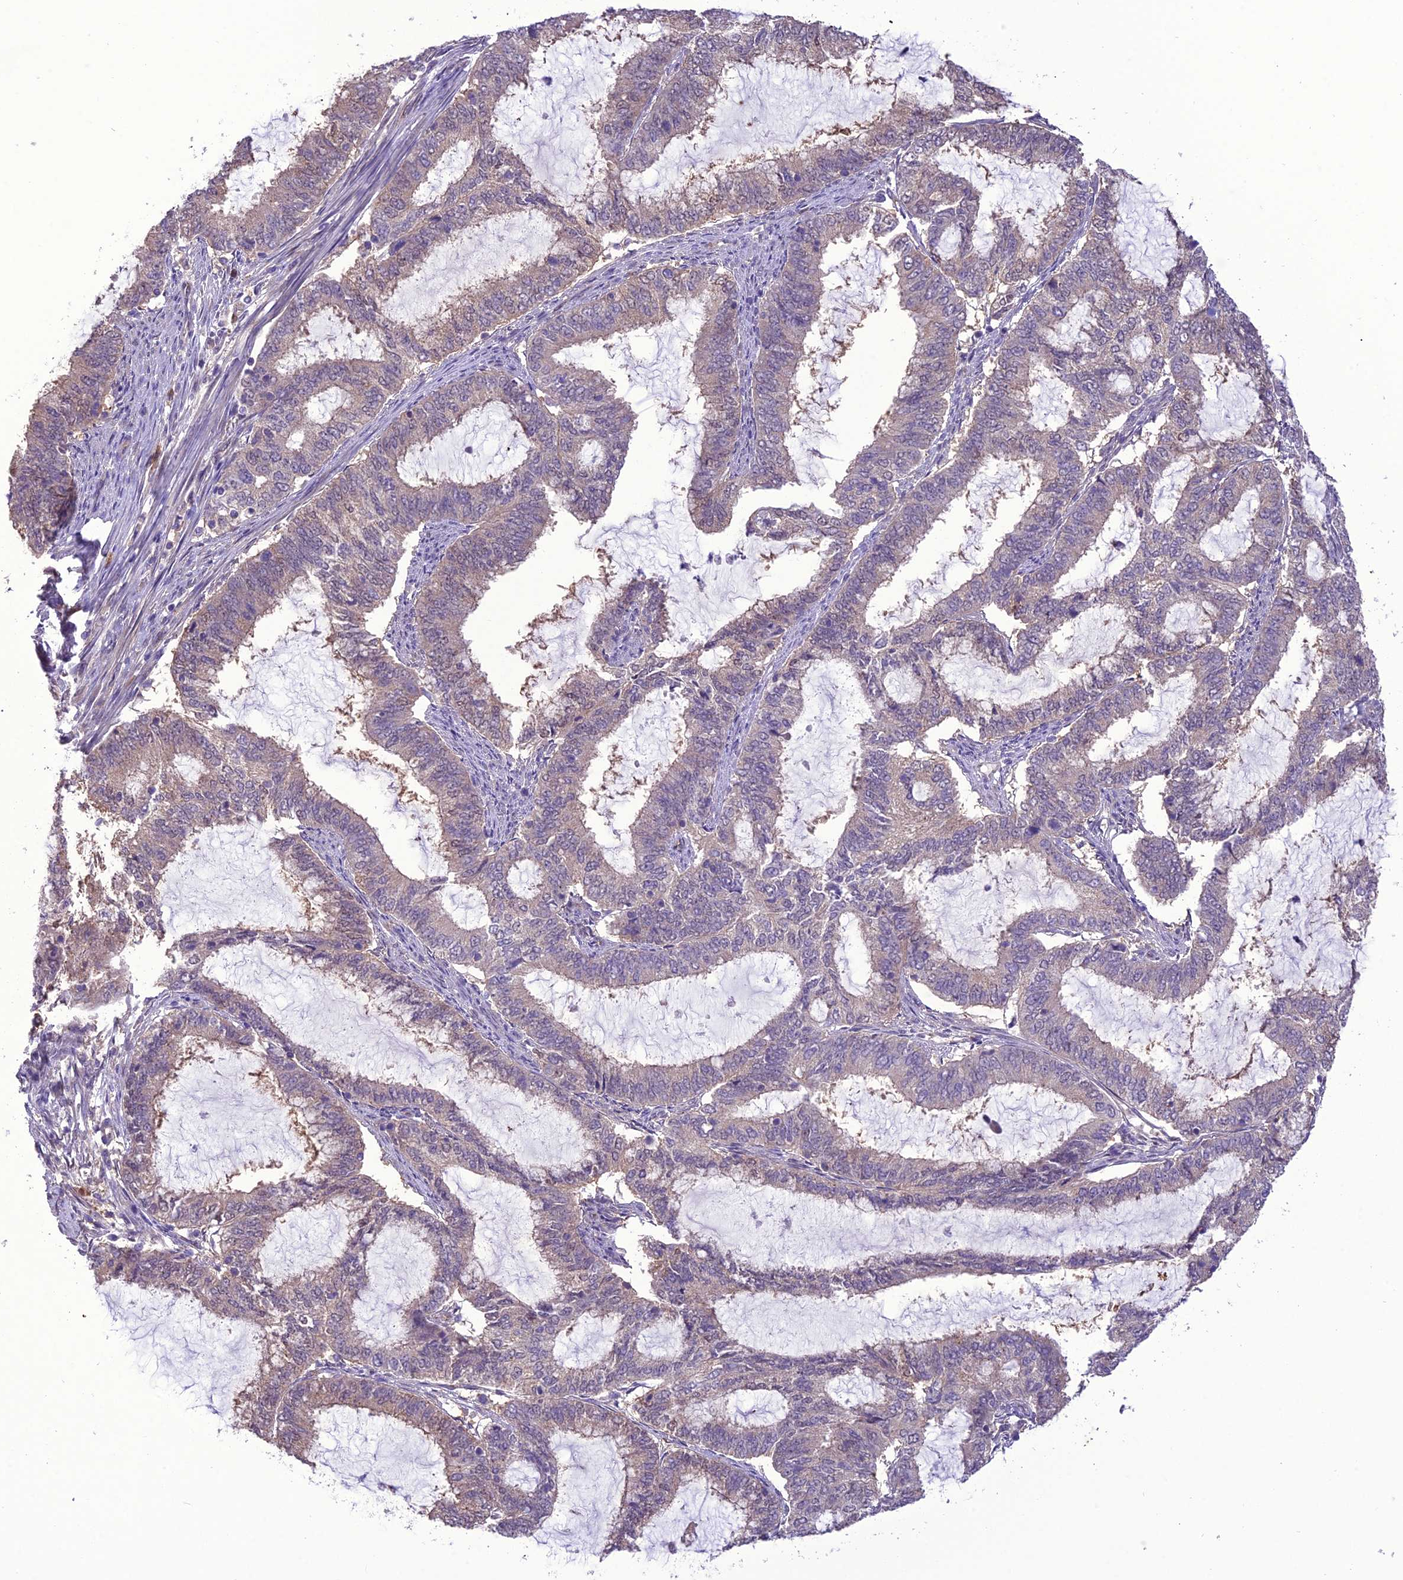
{"staining": {"intensity": "weak", "quantity": "<25%", "location": "cytoplasmic/membranous"}, "tissue": "endometrial cancer", "cell_type": "Tumor cells", "image_type": "cancer", "snomed": [{"axis": "morphology", "description": "Adenocarcinoma, NOS"}, {"axis": "topography", "description": "Endometrium"}], "caption": "Tumor cells are negative for brown protein staining in endometrial cancer. (DAB immunohistochemistry (IHC), high magnification).", "gene": "BORCS6", "patient": {"sex": "female", "age": 51}}